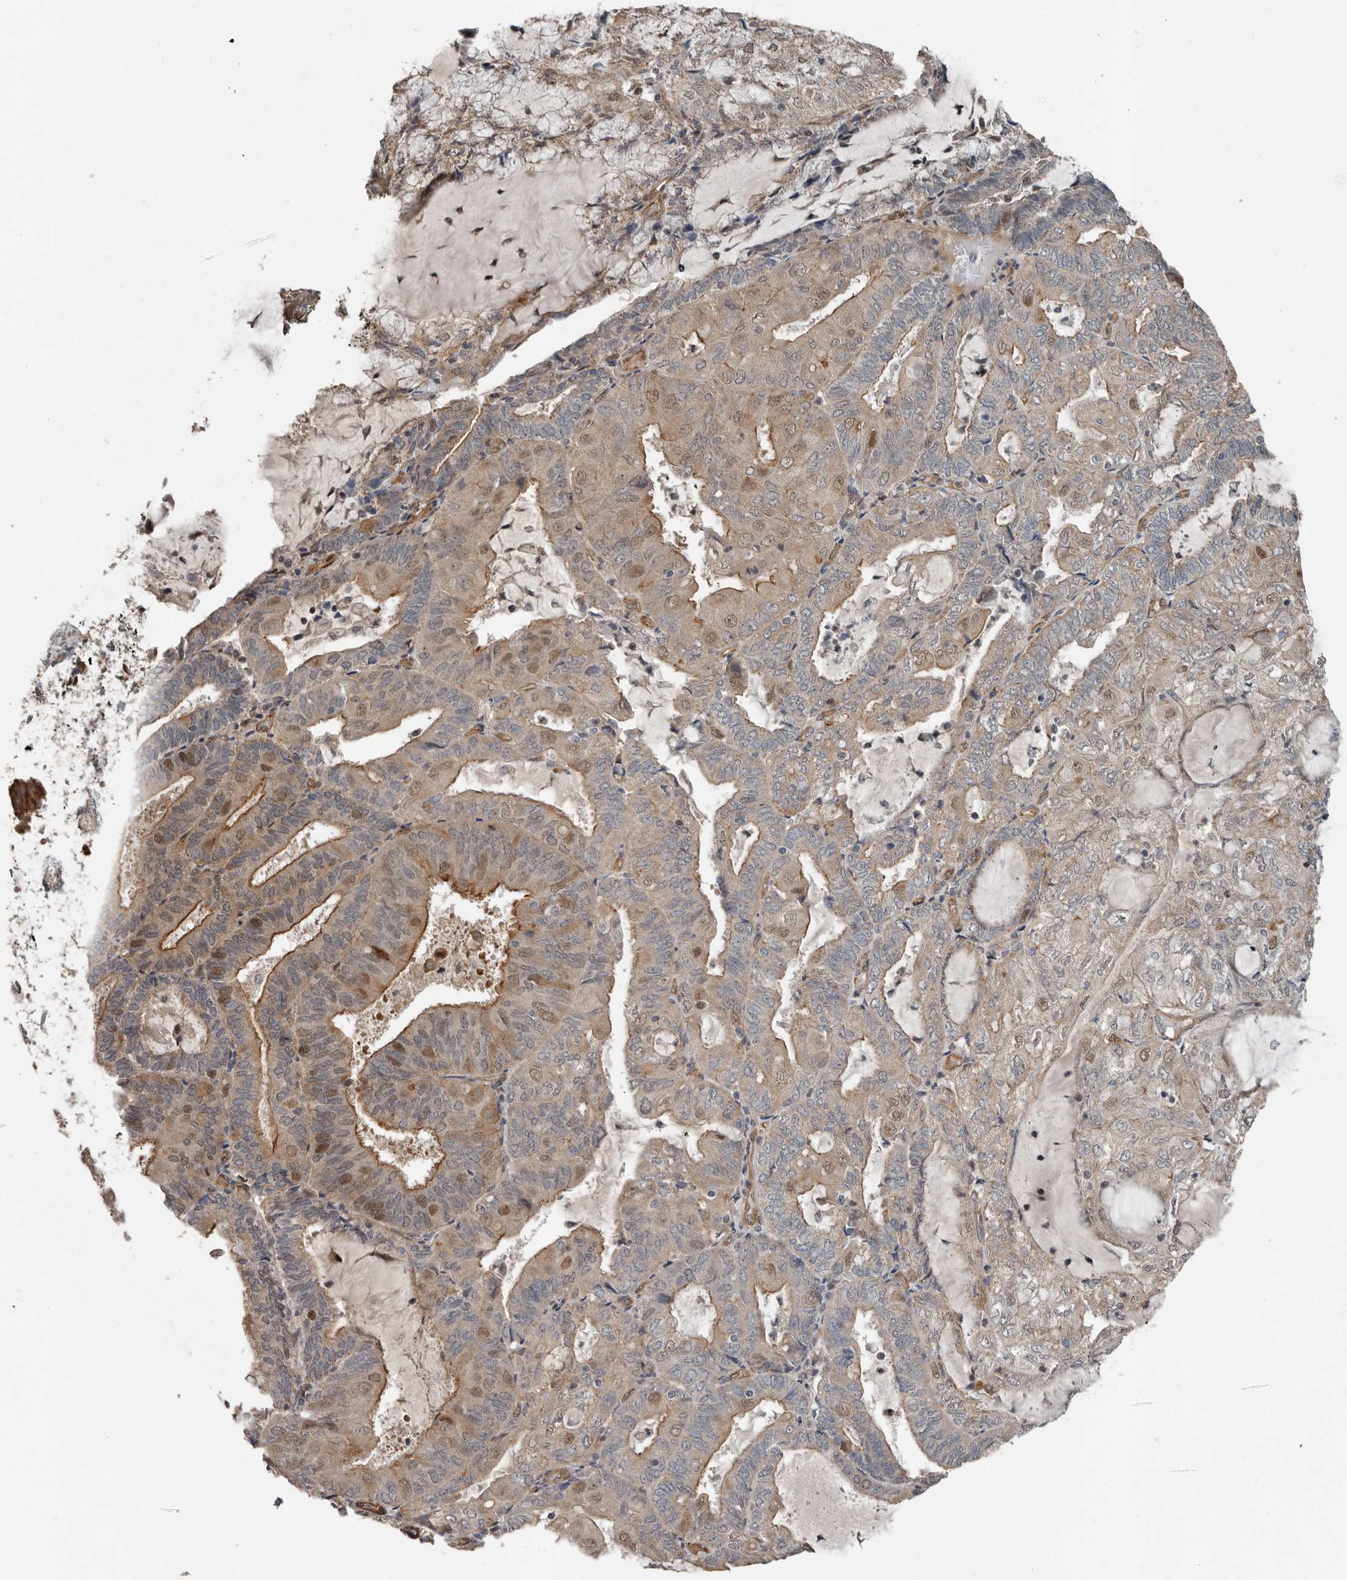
{"staining": {"intensity": "moderate", "quantity": "25%-75%", "location": "cytoplasmic/membranous,nuclear"}, "tissue": "endometrial cancer", "cell_type": "Tumor cells", "image_type": "cancer", "snomed": [{"axis": "morphology", "description": "Adenocarcinoma, NOS"}, {"axis": "topography", "description": "Endometrium"}], "caption": "Adenocarcinoma (endometrial) was stained to show a protein in brown. There is medium levels of moderate cytoplasmic/membranous and nuclear expression in about 25%-75% of tumor cells.", "gene": "YOD1", "patient": {"sex": "female", "age": 81}}